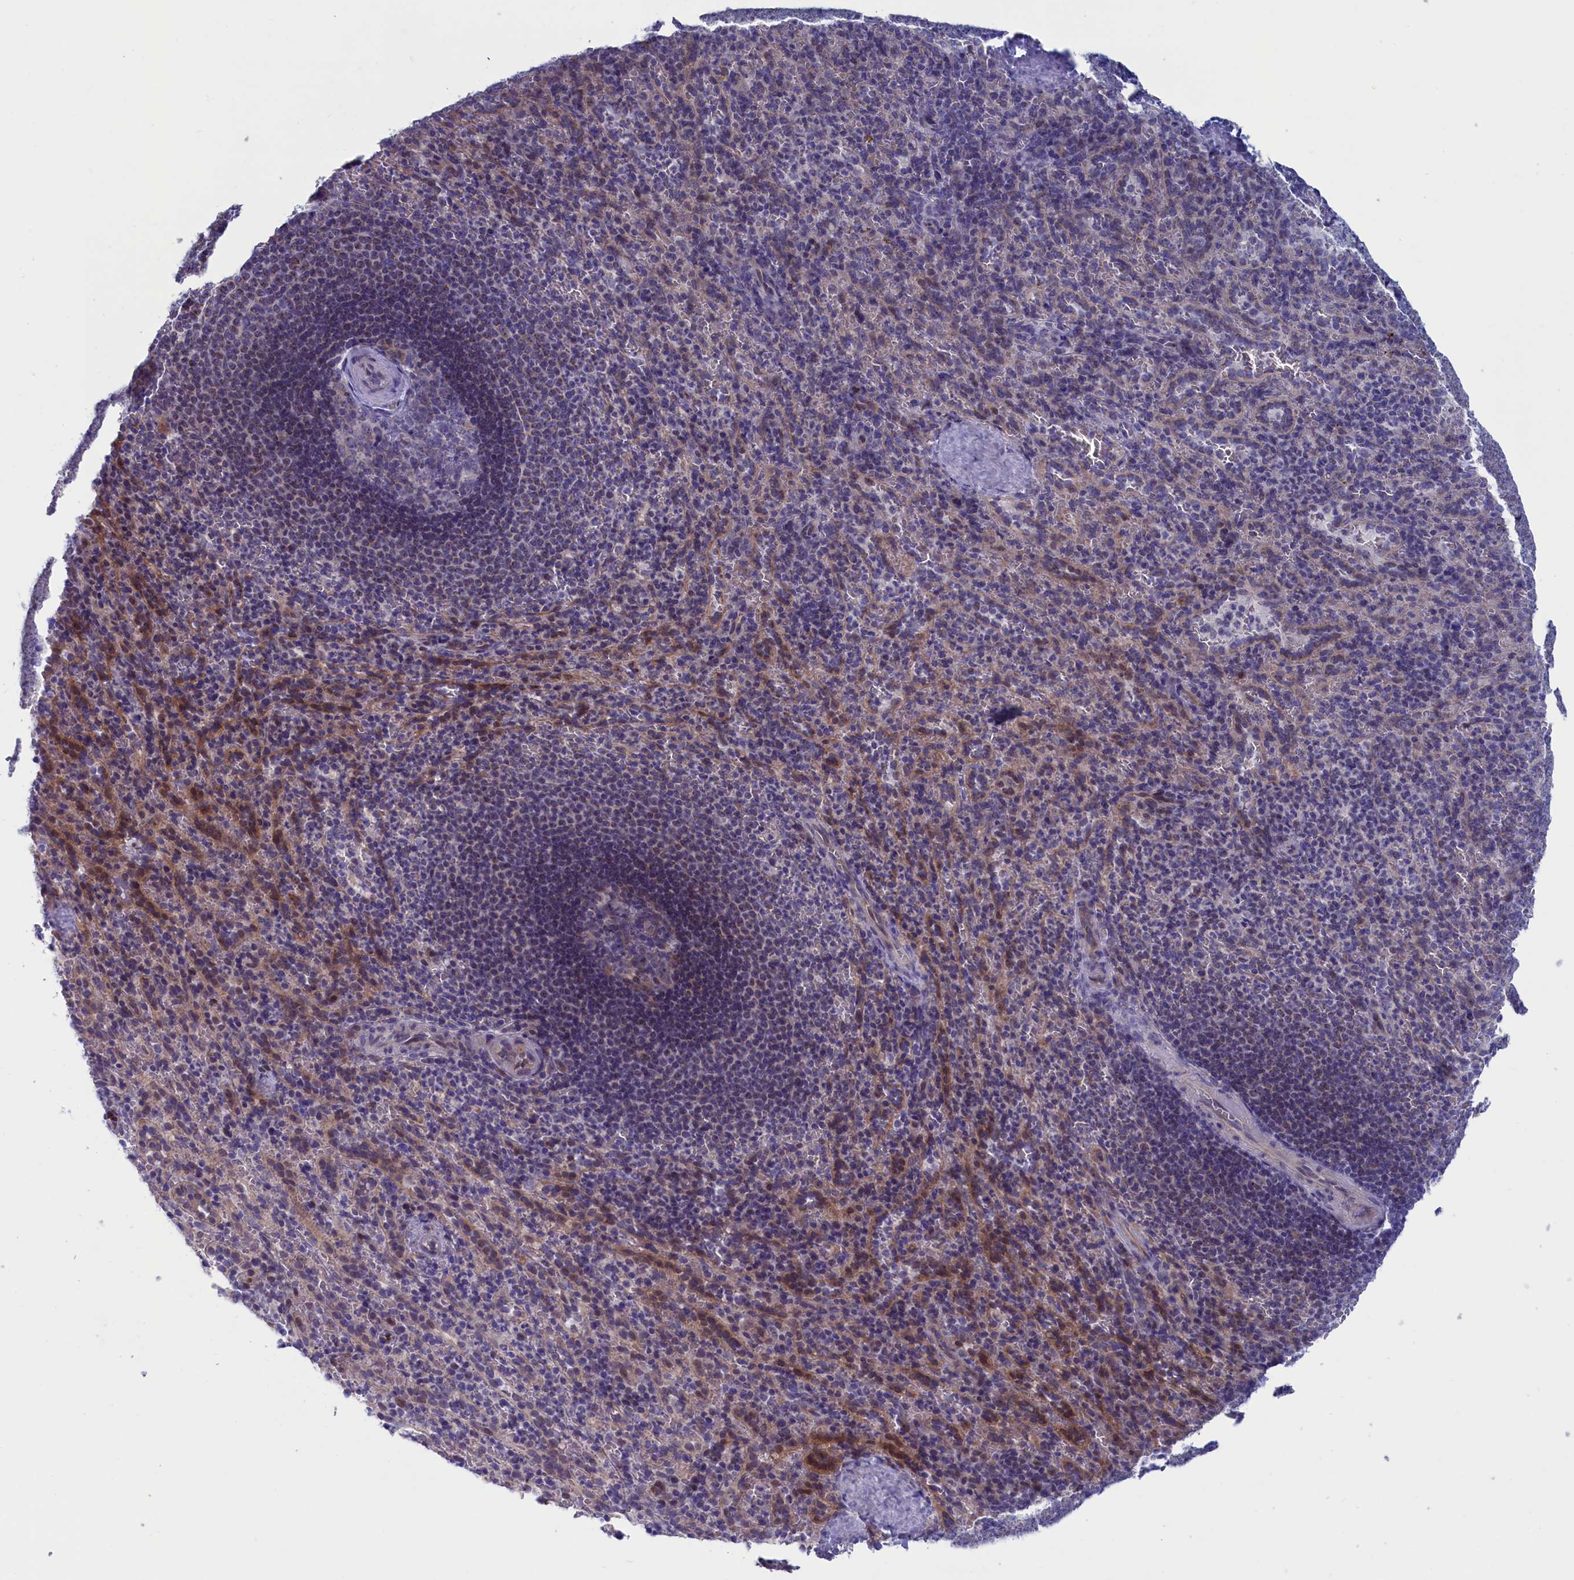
{"staining": {"intensity": "moderate", "quantity": "<25%", "location": "cytoplasmic/membranous"}, "tissue": "spleen", "cell_type": "Cells in red pulp", "image_type": "normal", "snomed": [{"axis": "morphology", "description": "Normal tissue, NOS"}, {"axis": "topography", "description": "Spleen"}], "caption": "Spleen stained with a brown dye demonstrates moderate cytoplasmic/membranous positive positivity in approximately <25% of cells in red pulp.", "gene": "NIBAN3", "patient": {"sex": "female", "age": 21}}